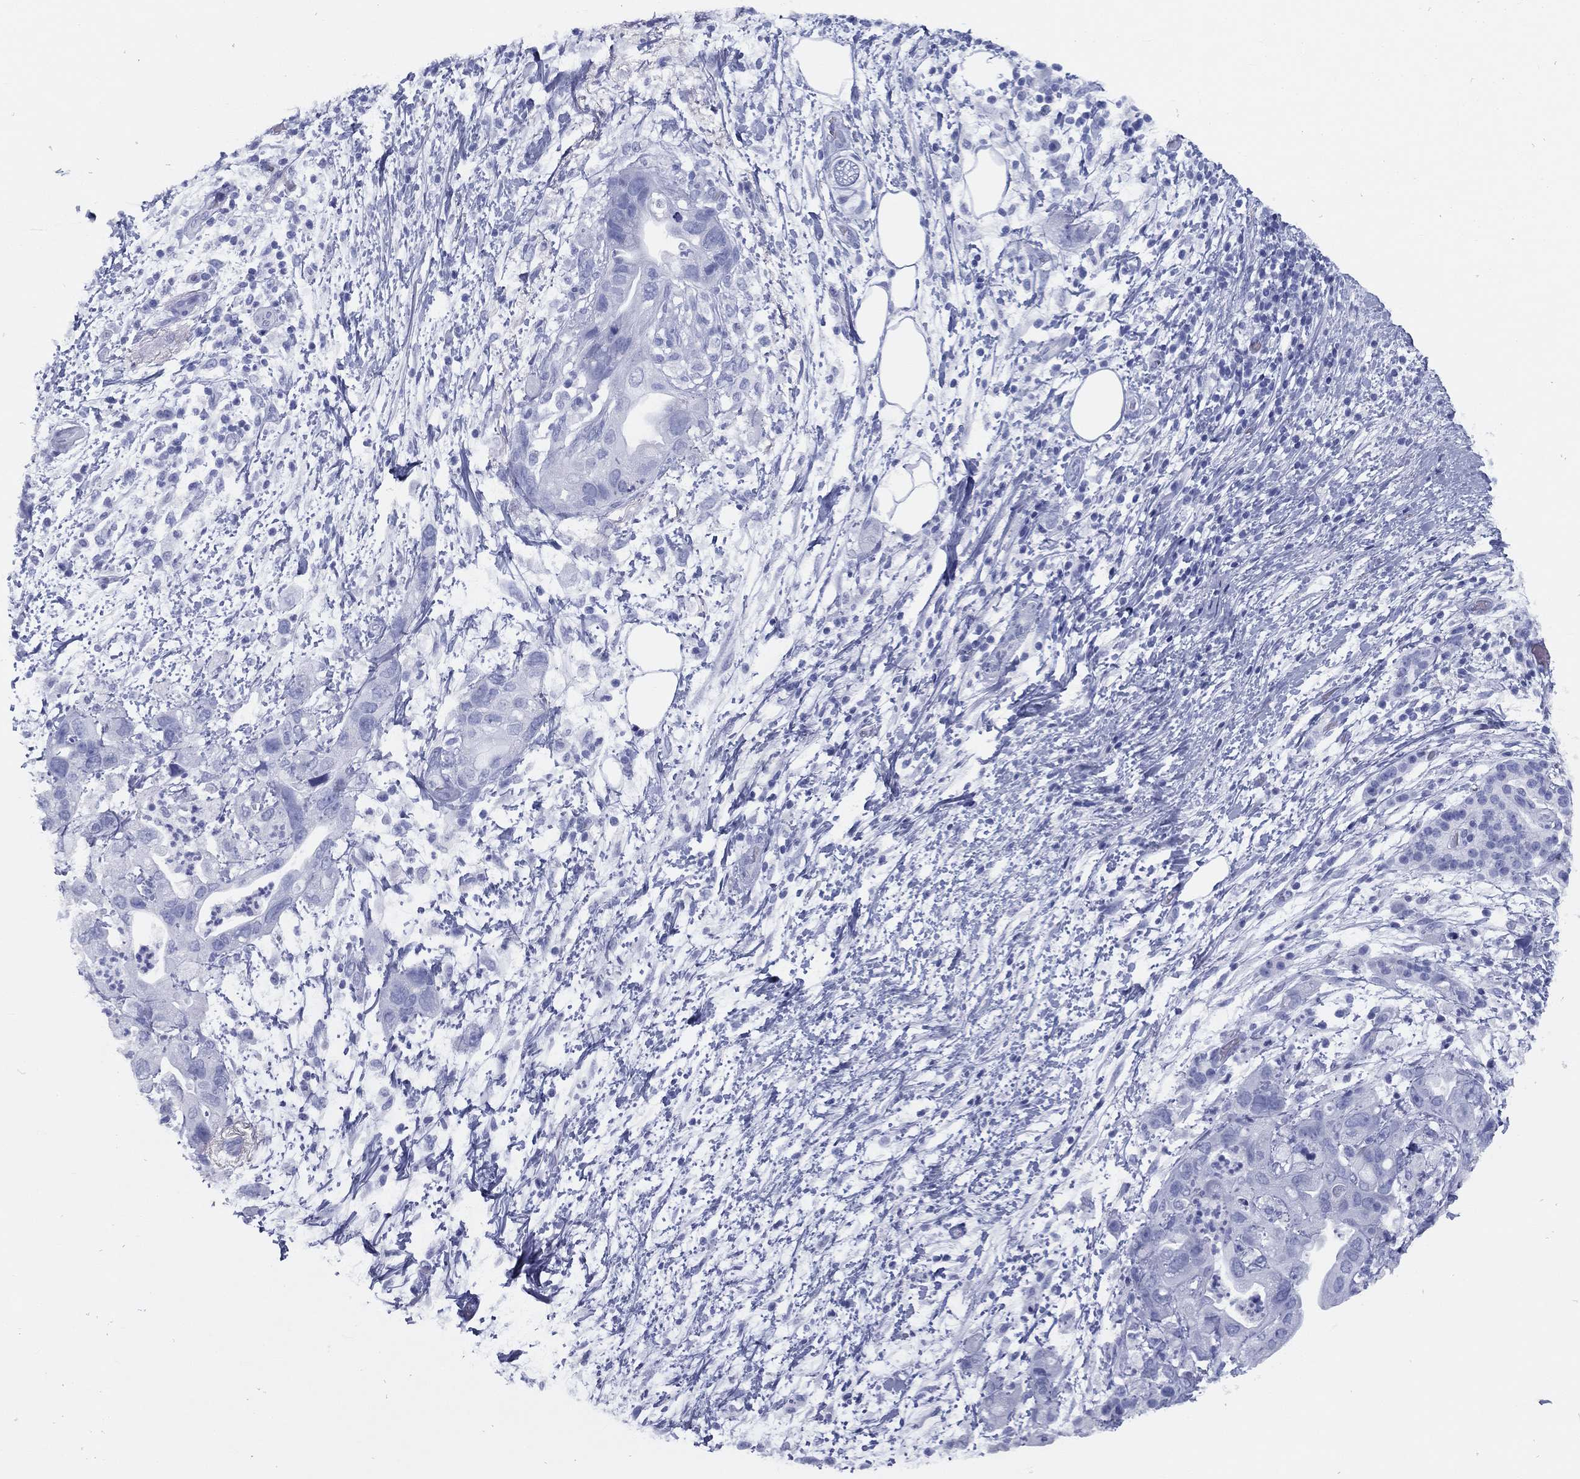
{"staining": {"intensity": "negative", "quantity": "none", "location": "none"}, "tissue": "pancreatic cancer", "cell_type": "Tumor cells", "image_type": "cancer", "snomed": [{"axis": "morphology", "description": "Adenocarcinoma, NOS"}, {"axis": "topography", "description": "Pancreas"}], "caption": "This is an immunohistochemistry micrograph of human pancreatic cancer (adenocarcinoma). There is no staining in tumor cells.", "gene": "TMEM252", "patient": {"sex": "female", "age": 72}}